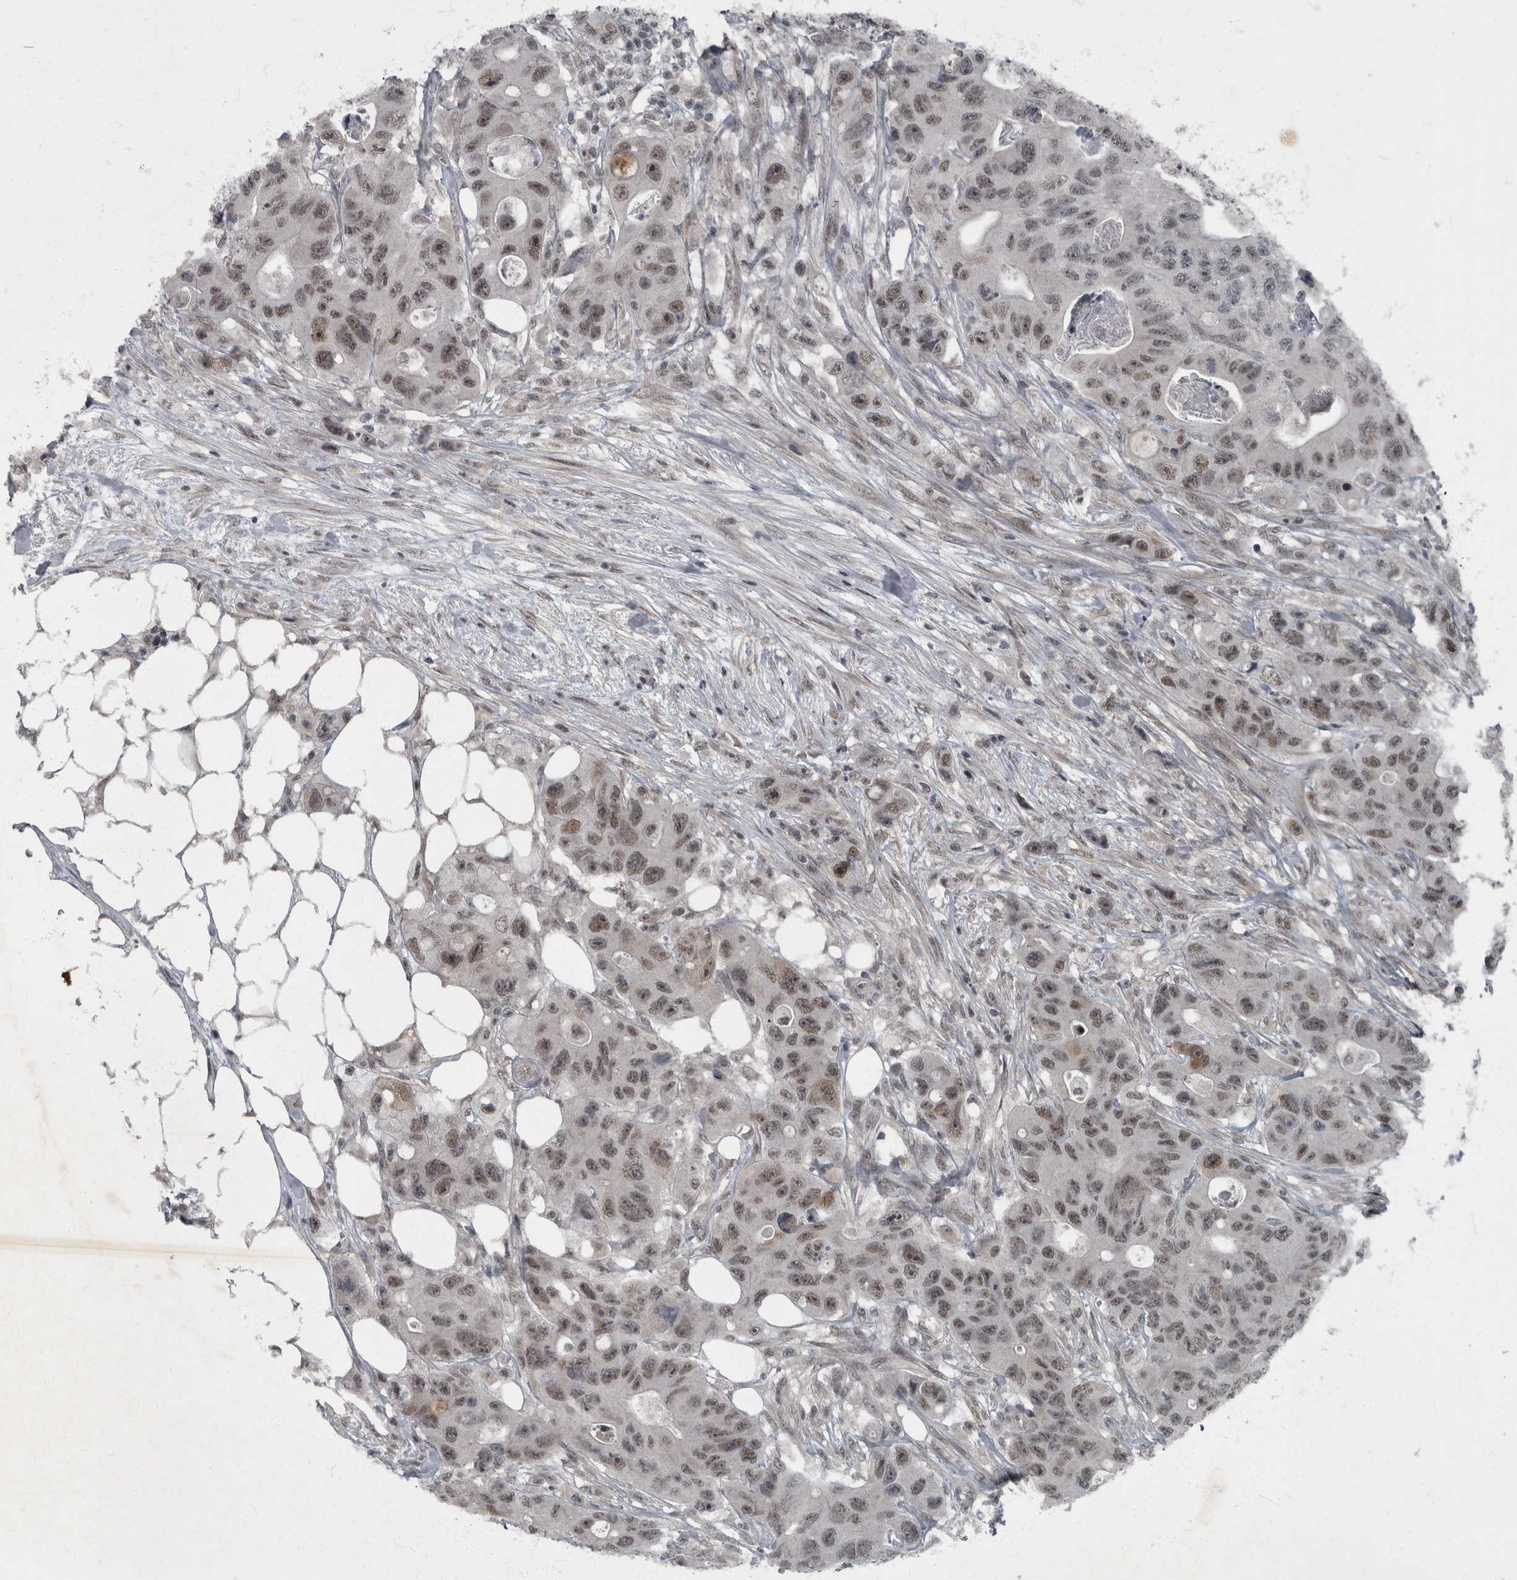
{"staining": {"intensity": "weak", "quantity": ">75%", "location": "nuclear"}, "tissue": "colorectal cancer", "cell_type": "Tumor cells", "image_type": "cancer", "snomed": [{"axis": "morphology", "description": "Adenocarcinoma, NOS"}, {"axis": "topography", "description": "Colon"}], "caption": "A brown stain shows weak nuclear staining of a protein in human colorectal cancer (adenocarcinoma) tumor cells. The staining is performed using DAB brown chromogen to label protein expression. The nuclei are counter-stained blue using hematoxylin.", "gene": "WDR33", "patient": {"sex": "female", "age": 46}}